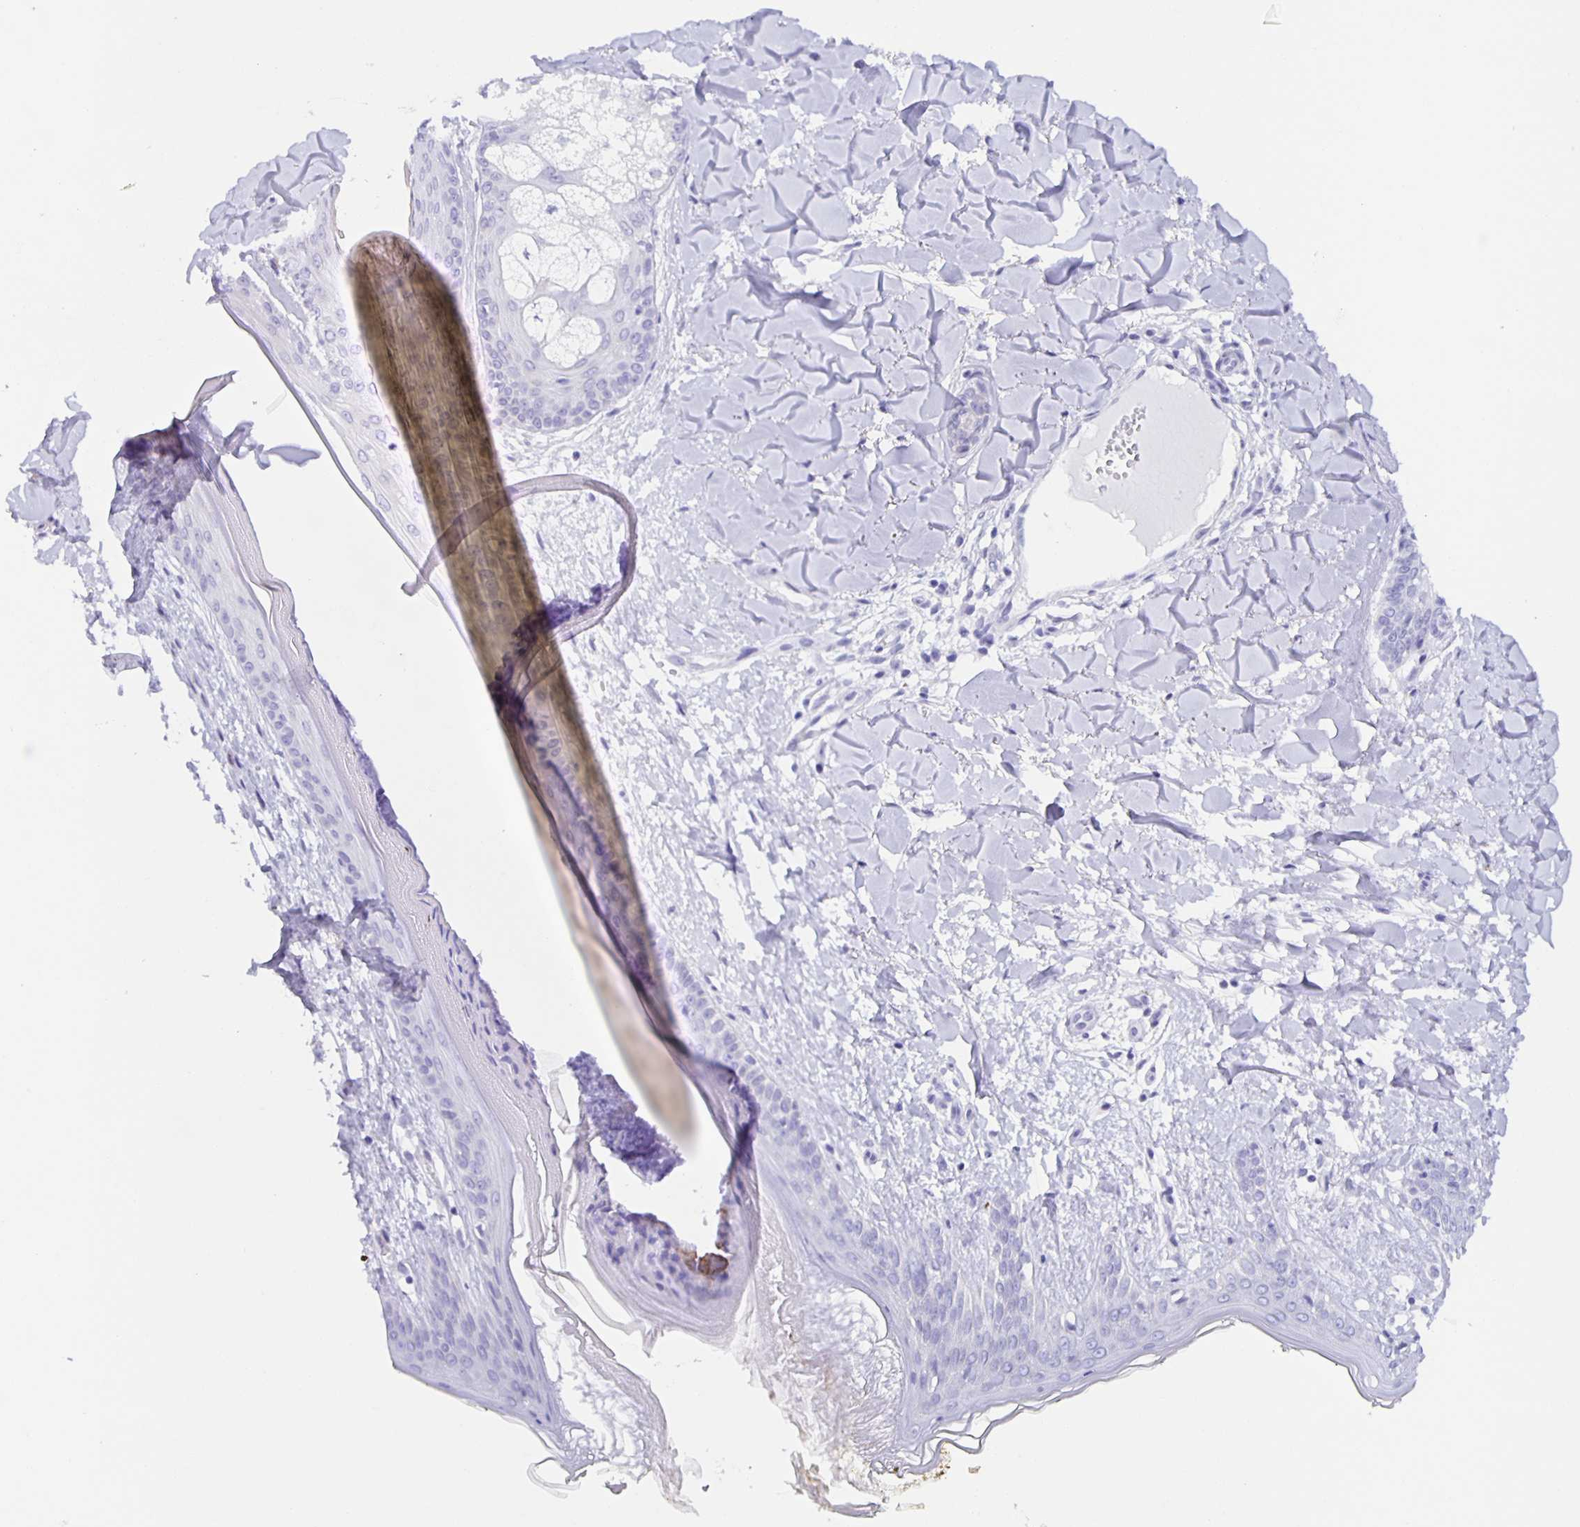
{"staining": {"intensity": "negative", "quantity": "none", "location": "none"}, "tissue": "skin", "cell_type": "Fibroblasts", "image_type": "normal", "snomed": [{"axis": "morphology", "description": "Normal tissue, NOS"}, {"axis": "topography", "description": "Skin"}], "caption": "This is an immunohistochemistry (IHC) image of unremarkable human skin. There is no expression in fibroblasts.", "gene": "AQP6", "patient": {"sex": "female", "age": 34}}